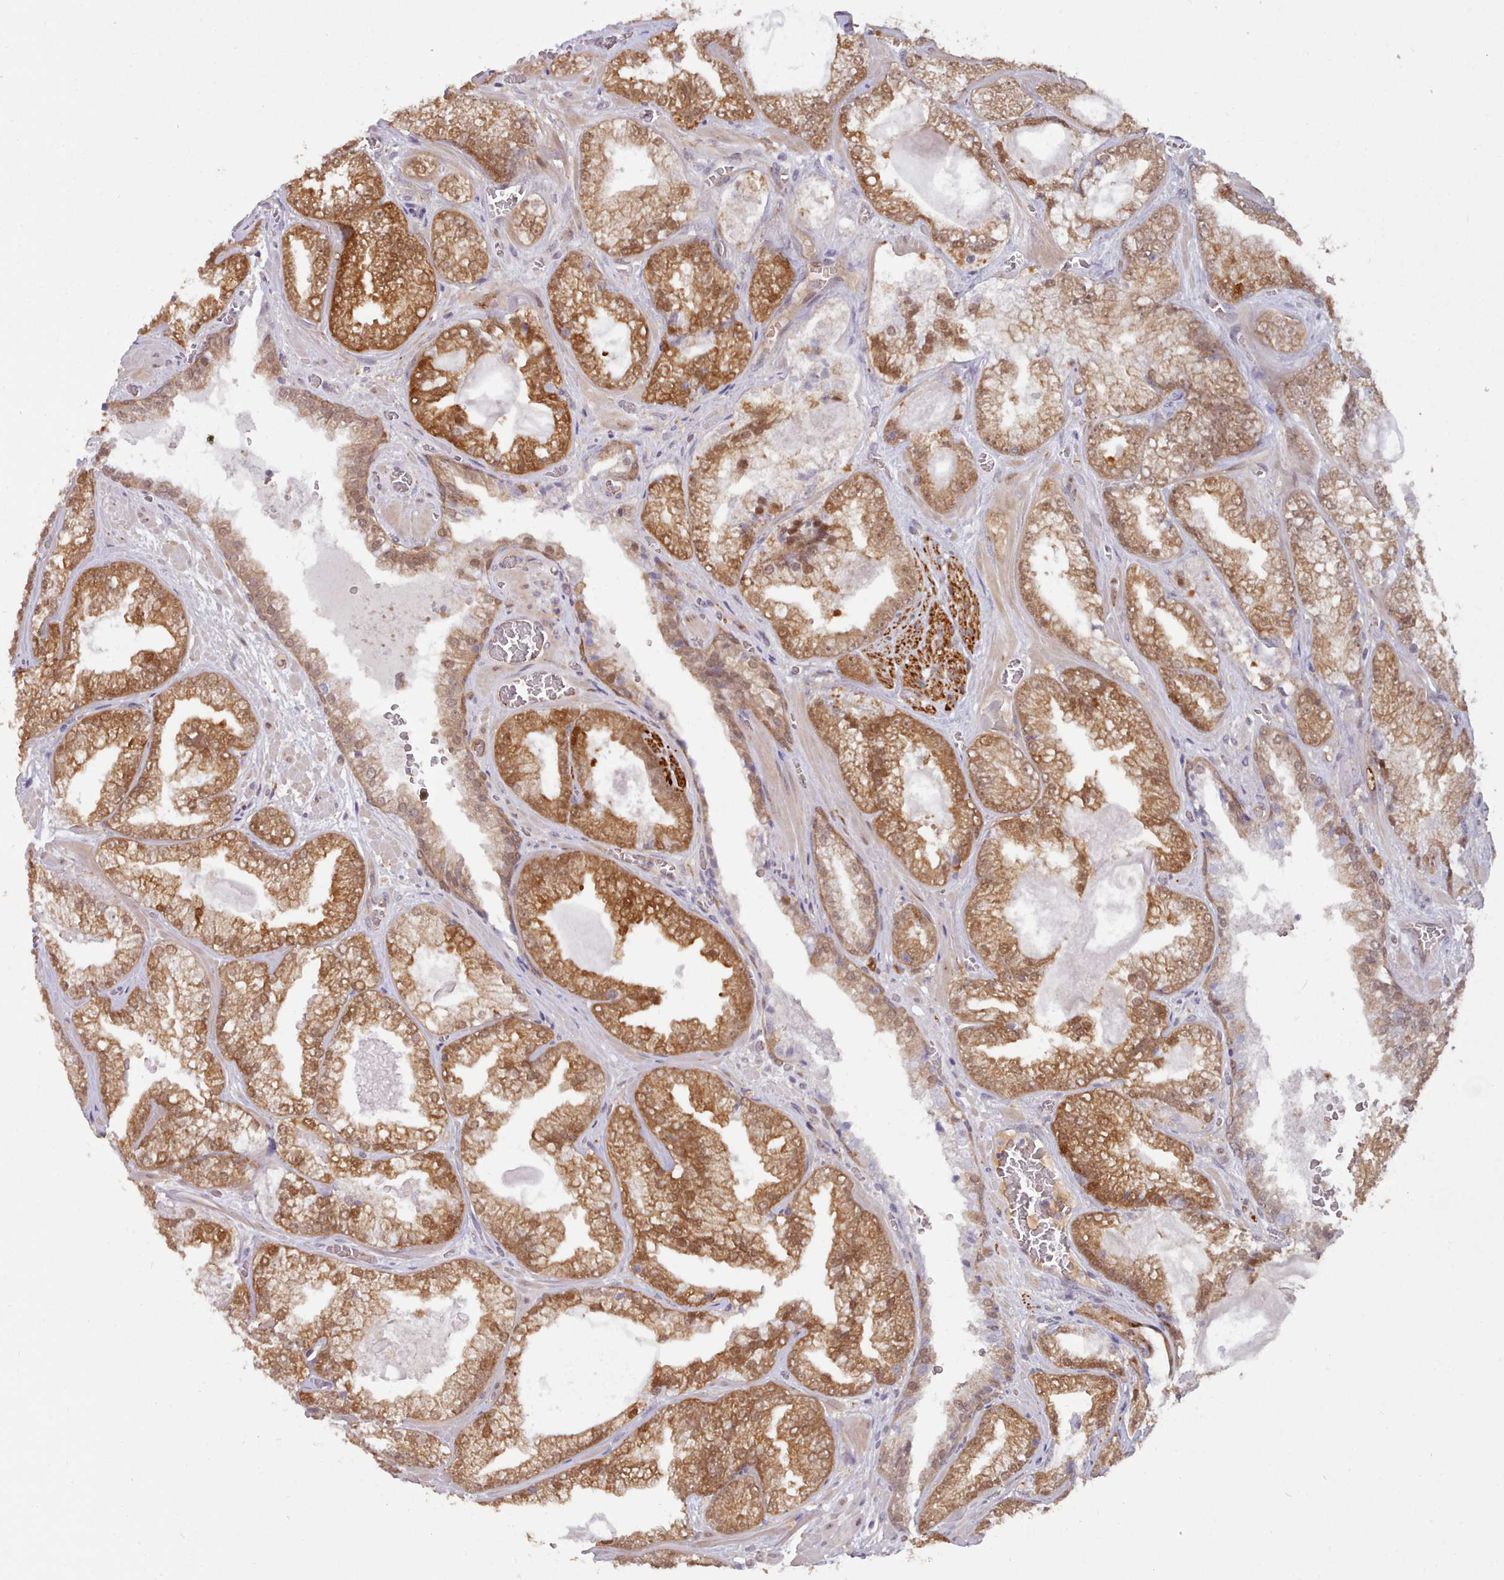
{"staining": {"intensity": "strong", "quantity": ">75%", "location": "cytoplasmic/membranous,nuclear"}, "tissue": "prostate cancer", "cell_type": "Tumor cells", "image_type": "cancer", "snomed": [{"axis": "morphology", "description": "Adenocarcinoma, Low grade"}, {"axis": "topography", "description": "Prostate"}], "caption": "A high-resolution image shows immunohistochemistry staining of prostate adenocarcinoma (low-grade), which displays strong cytoplasmic/membranous and nuclear expression in approximately >75% of tumor cells.", "gene": "CES3", "patient": {"sex": "male", "age": 57}}